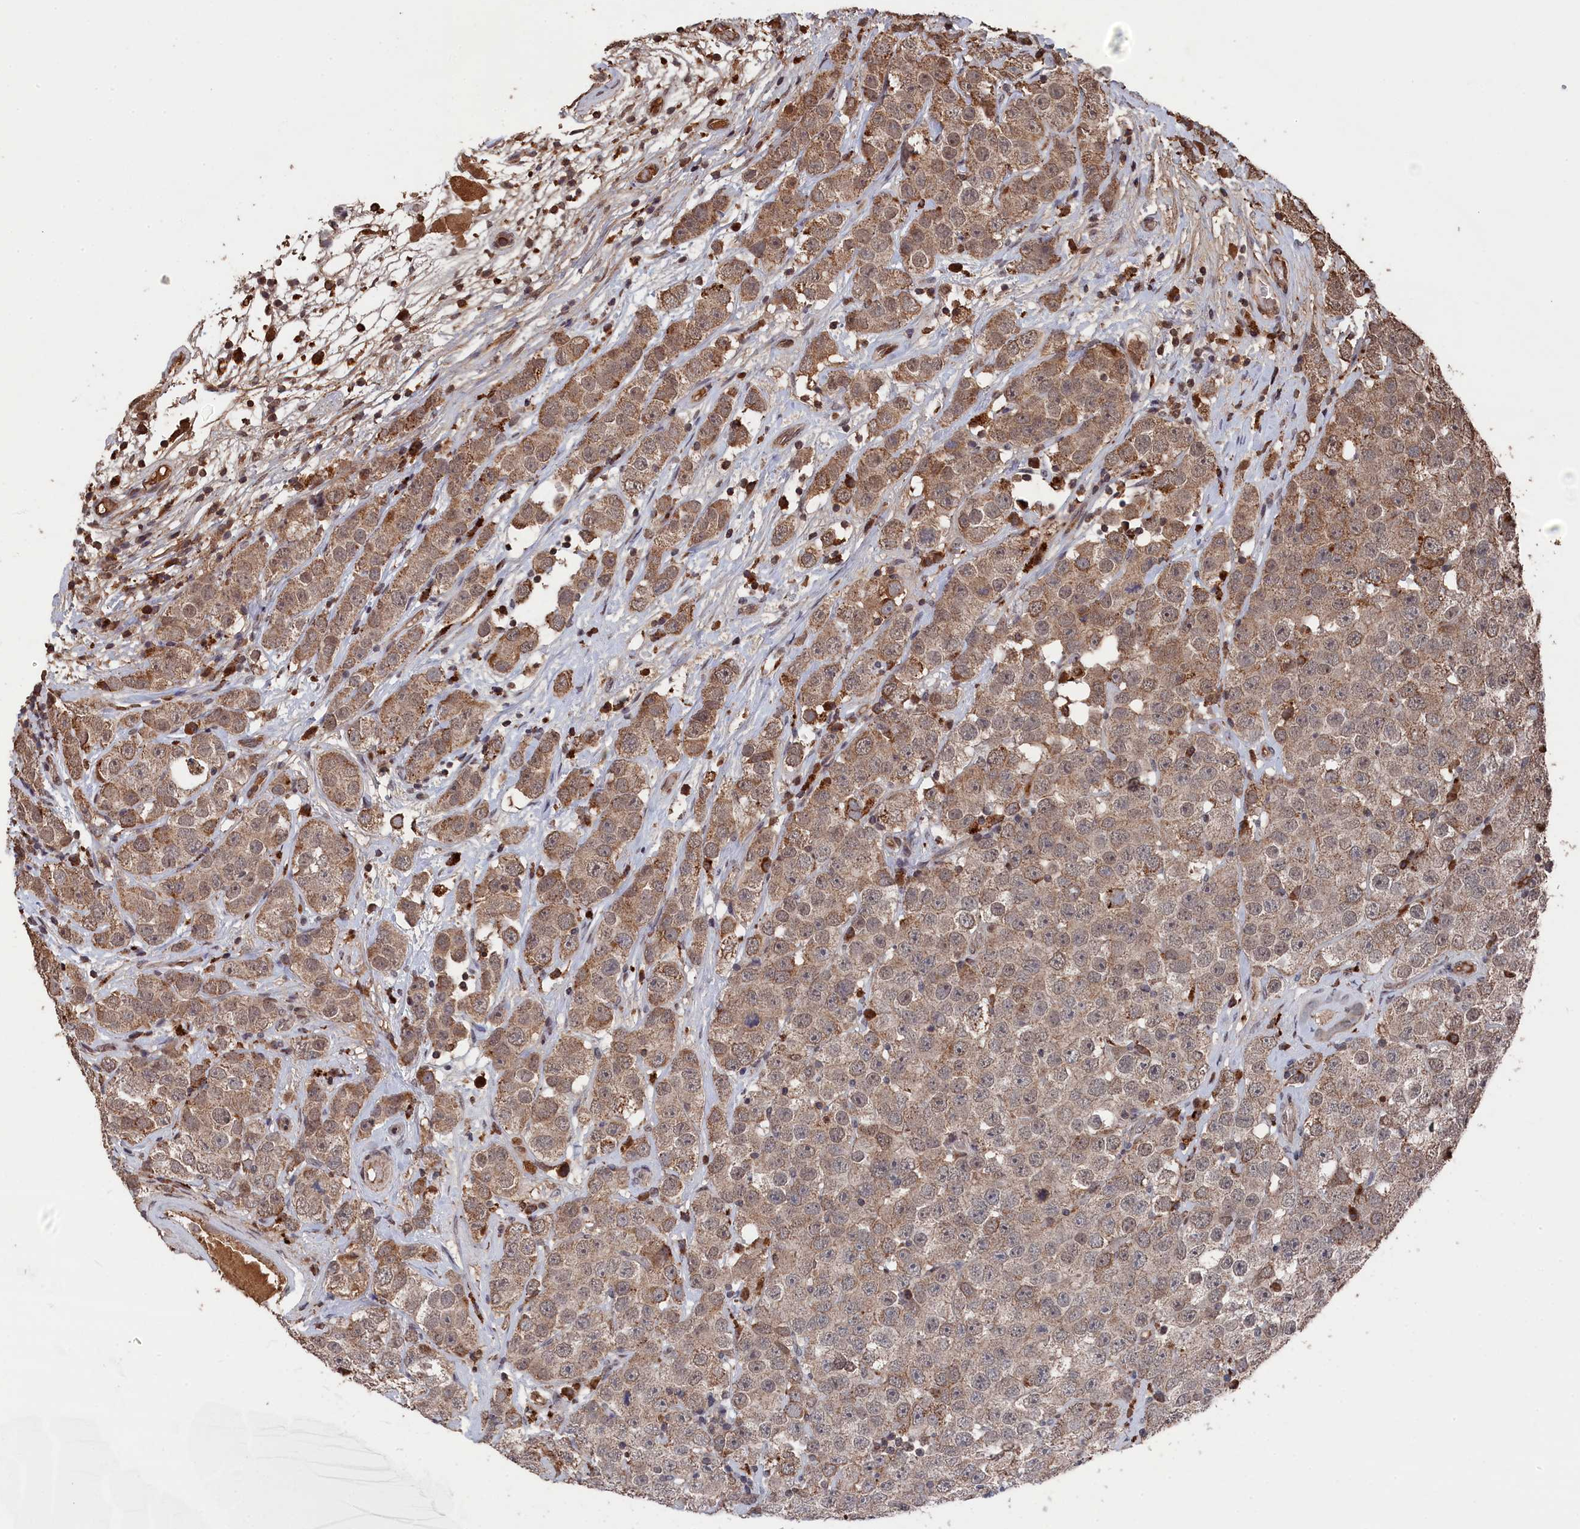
{"staining": {"intensity": "moderate", "quantity": ">75%", "location": "cytoplasmic/membranous"}, "tissue": "testis cancer", "cell_type": "Tumor cells", "image_type": "cancer", "snomed": [{"axis": "morphology", "description": "Seminoma, NOS"}, {"axis": "topography", "description": "Testis"}], "caption": "Protein expression by immunohistochemistry (IHC) displays moderate cytoplasmic/membranous positivity in approximately >75% of tumor cells in testis seminoma.", "gene": "CEACAM21", "patient": {"sex": "male", "age": 28}}